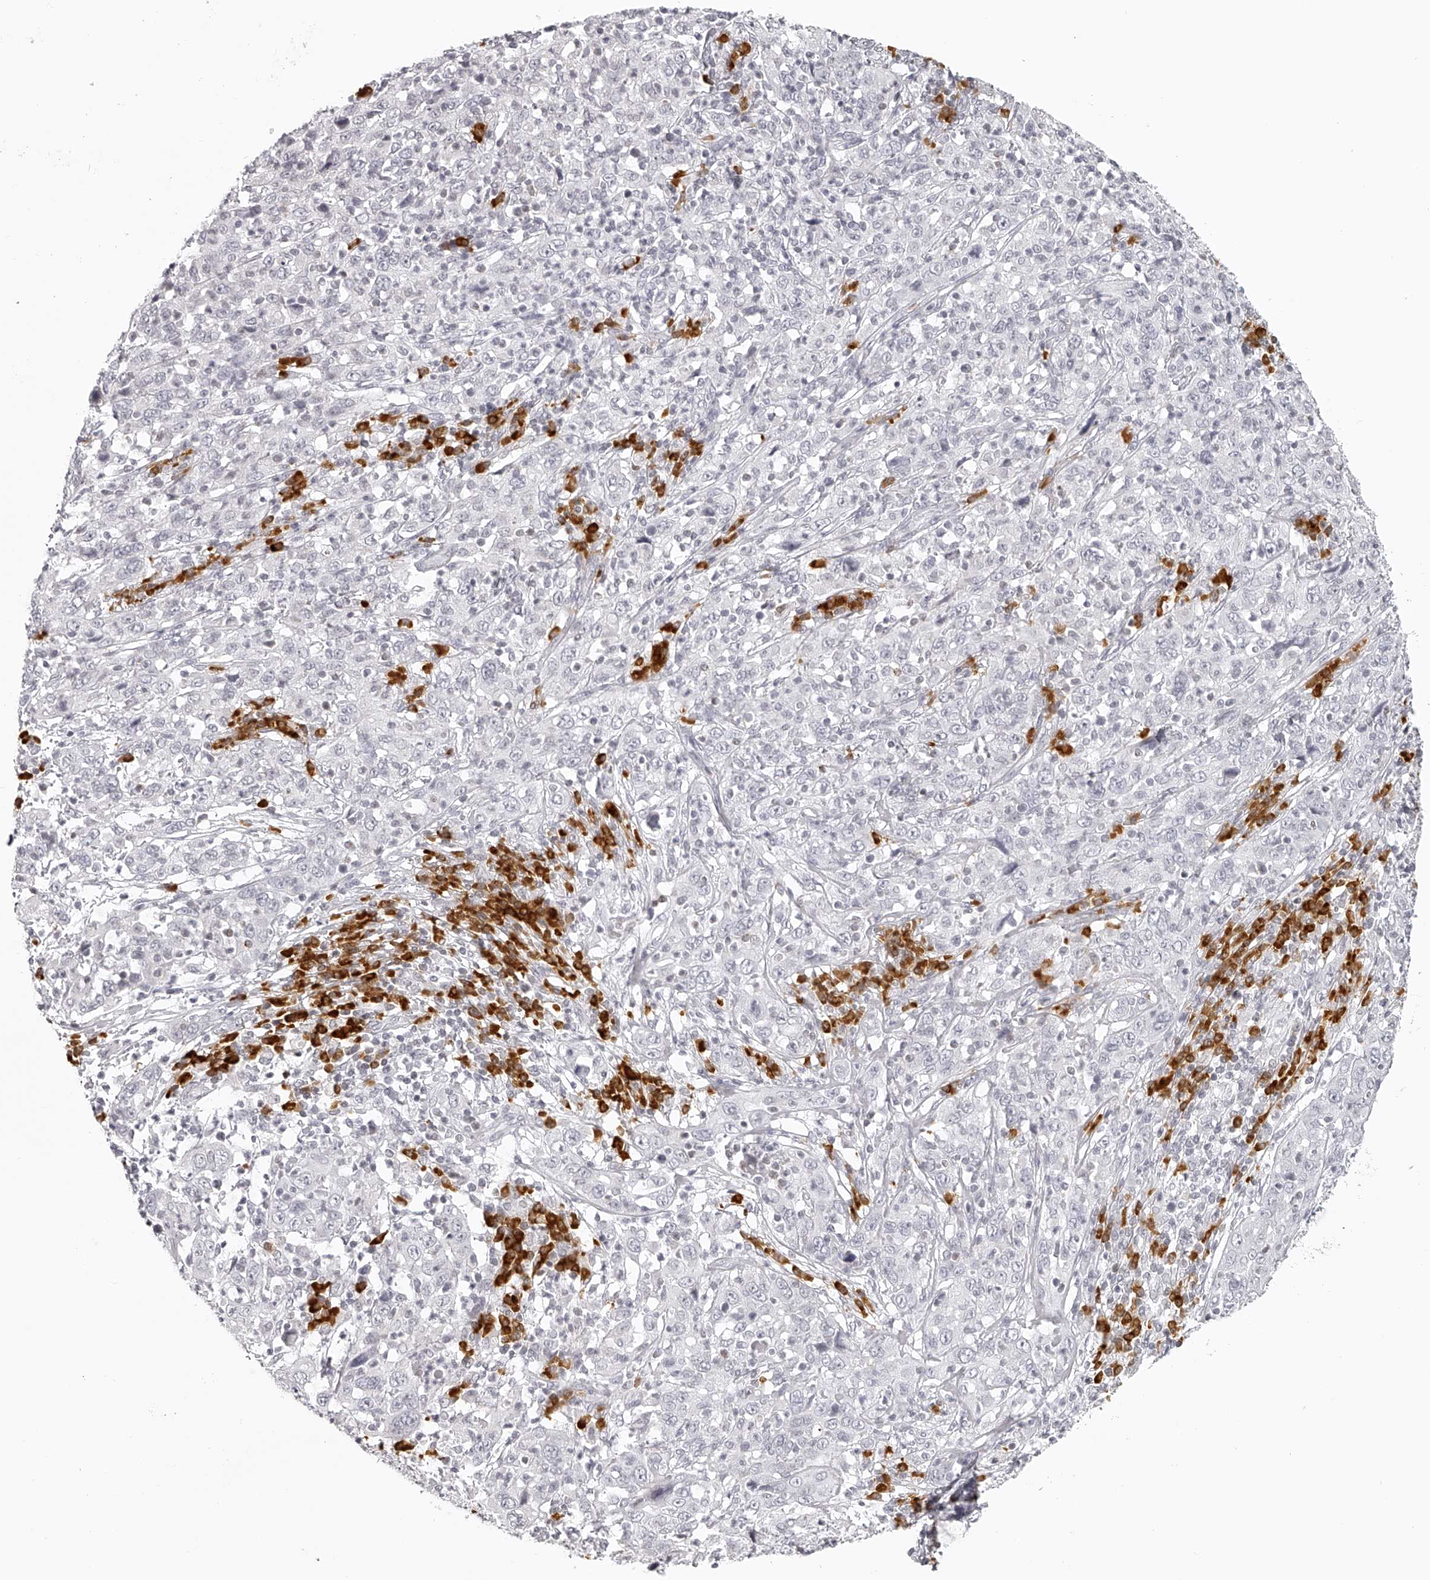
{"staining": {"intensity": "negative", "quantity": "none", "location": "none"}, "tissue": "cervical cancer", "cell_type": "Tumor cells", "image_type": "cancer", "snomed": [{"axis": "morphology", "description": "Squamous cell carcinoma, NOS"}, {"axis": "topography", "description": "Cervix"}], "caption": "IHC image of human cervical squamous cell carcinoma stained for a protein (brown), which reveals no positivity in tumor cells.", "gene": "SEC11C", "patient": {"sex": "female", "age": 46}}